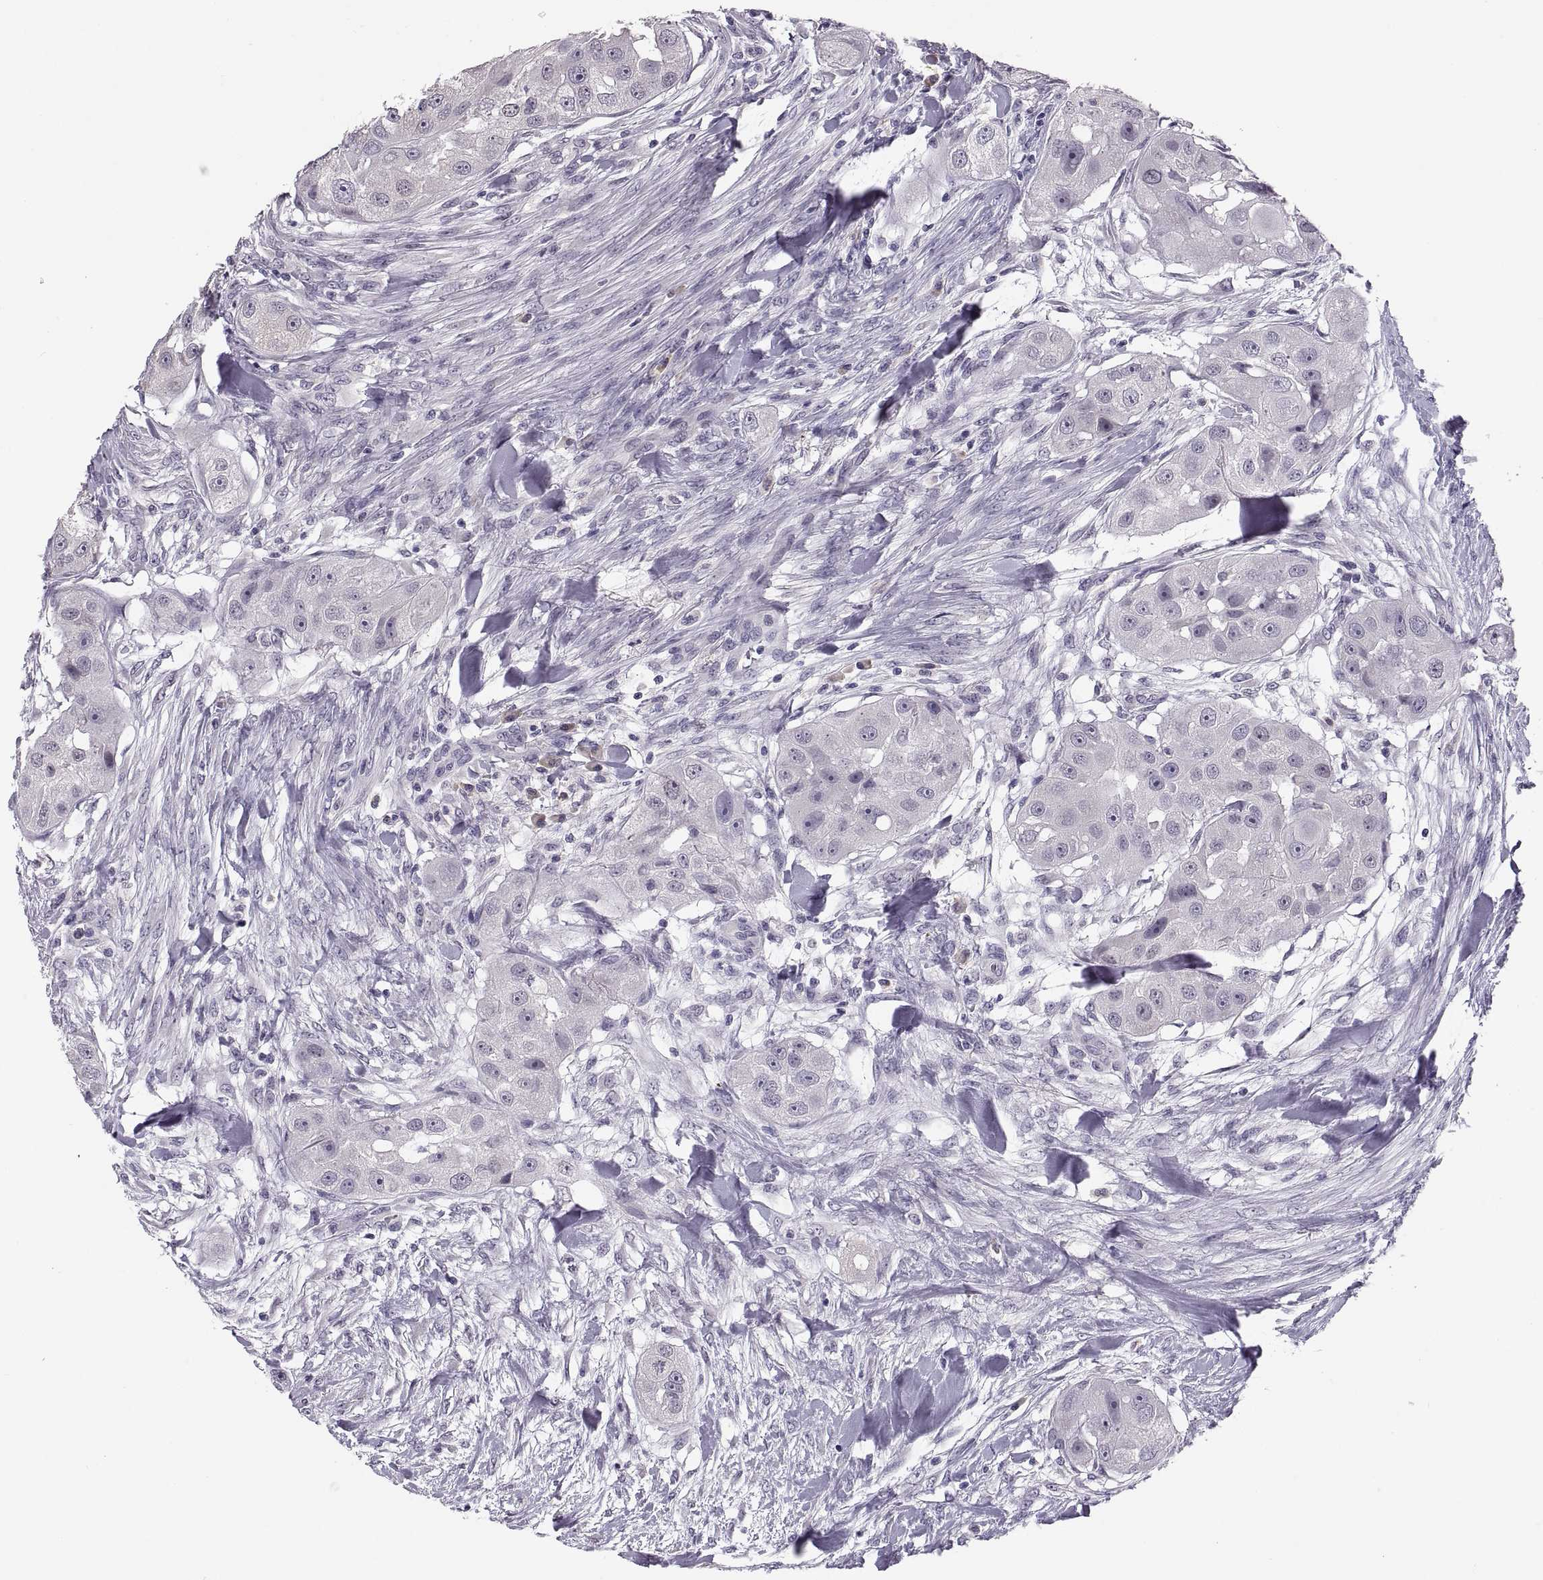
{"staining": {"intensity": "negative", "quantity": "none", "location": "none"}, "tissue": "head and neck cancer", "cell_type": "Tumor cells", "image_type": "cancer", "snomed": [{"axis": "morphology", "description": "Squamous cell carcinoma, NOS"}, {"axis": "topography", "description": "Head-Neck"}], "caption": "IHC of human head and neck cancer exhibits no expression in tumor cells.", "gene": "MAGEB18", "patient": {"sex": "male", "age": 51}}